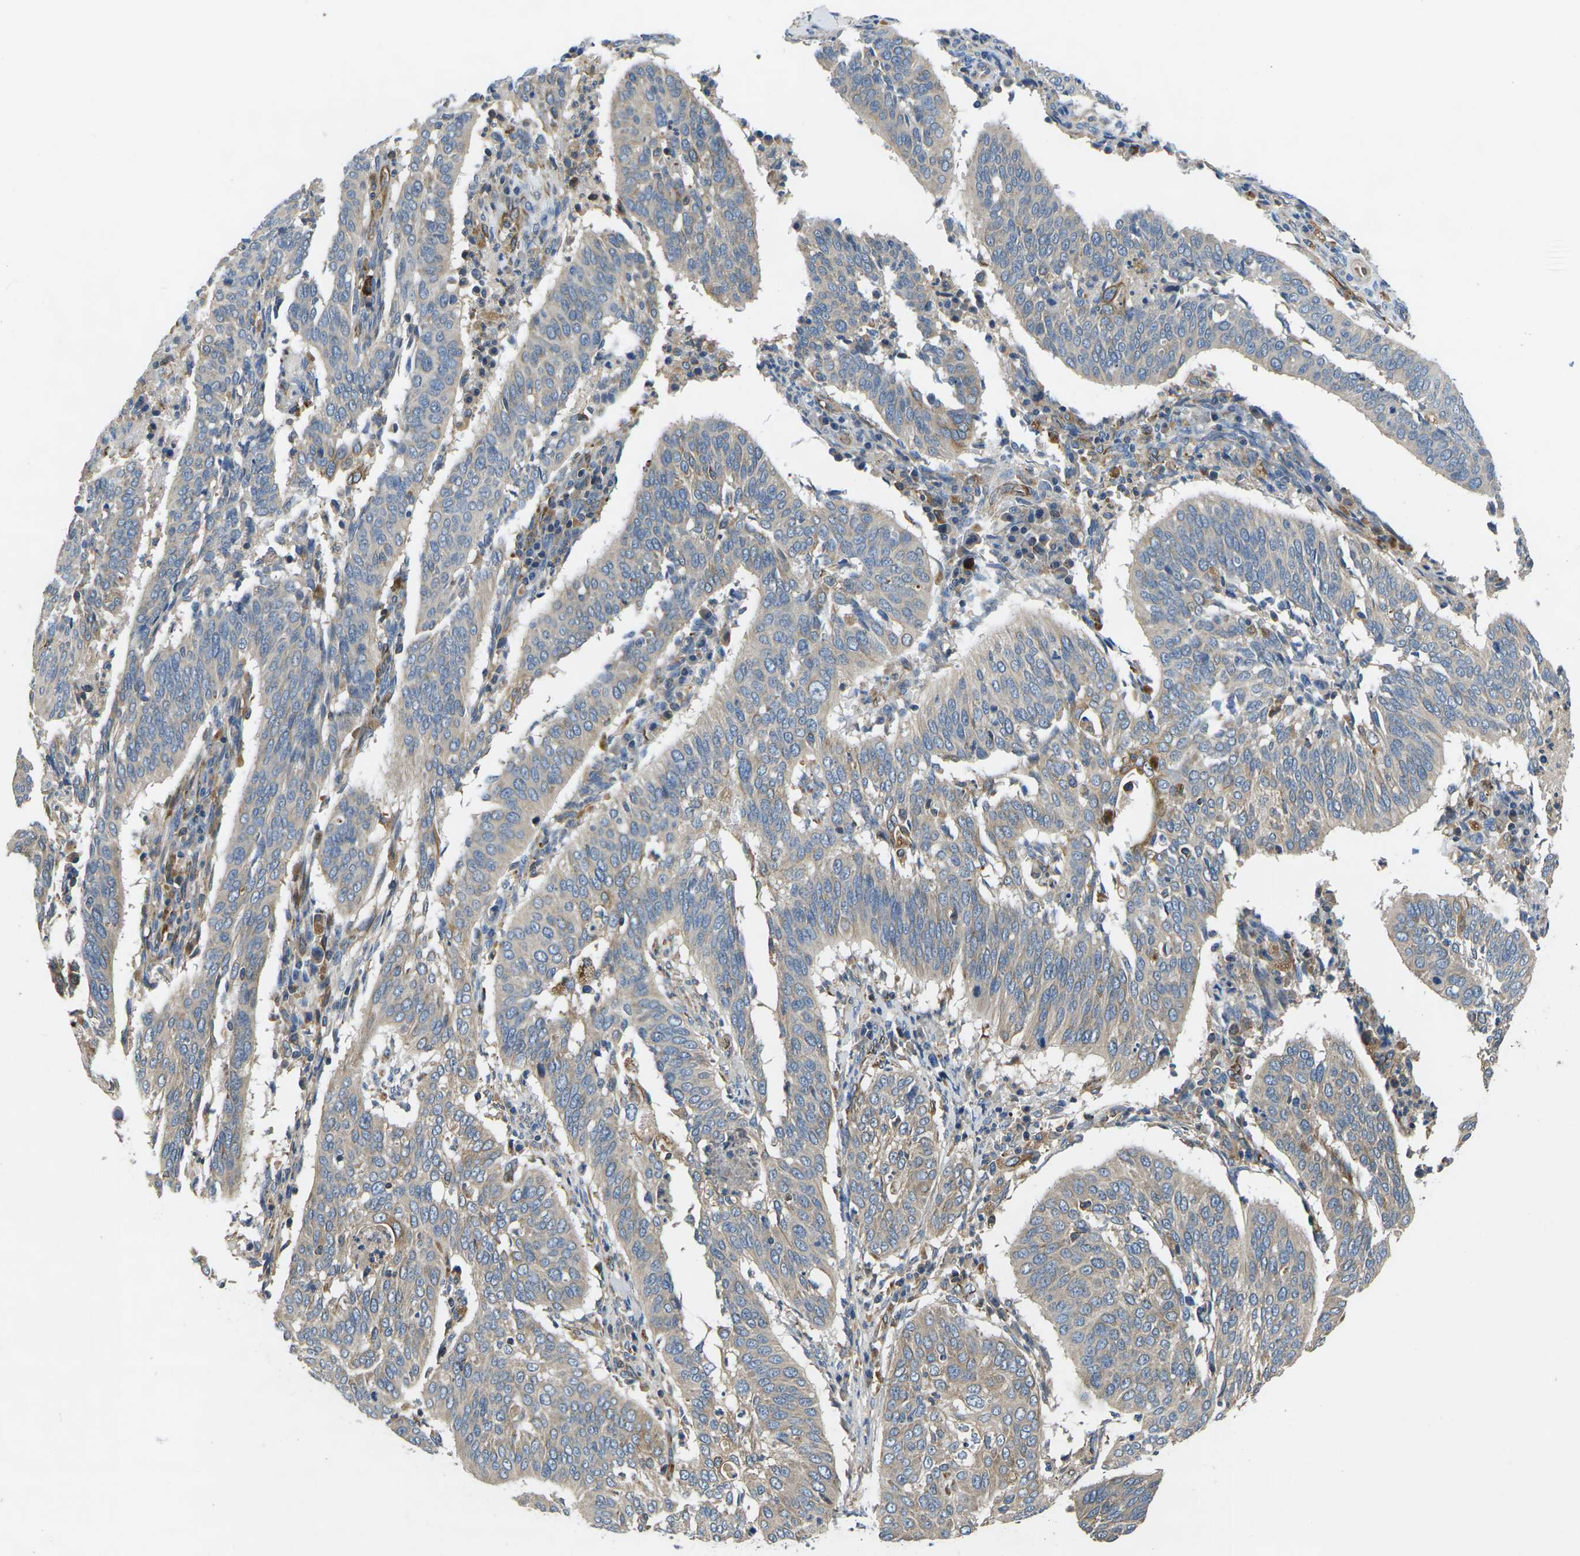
{"staining": {"intensity": "weak", "quantity": ">75%", "location": "cytoplasmic/membranous"}, "tissue": "cervical cancer", "cell_type": "Tumor cells", "image_type": "cancer", "snomed": [{"axis": "morphology", "description": "Normal tissue, NOS"}, {"axis": "morphology", "description": "Squamous cell carcinoma, NOS"}, {"axis": "topography", "description": "Cervix"}], "caption": "Immunohistochemical staining of cervical squamous cell carcinoma demonstrates weak cytoplasmic/membranous protein staining in approximately >75% of tumor cells.", "gene": "KCNJ15", "patient": {"sex": "female", "age": 39}}